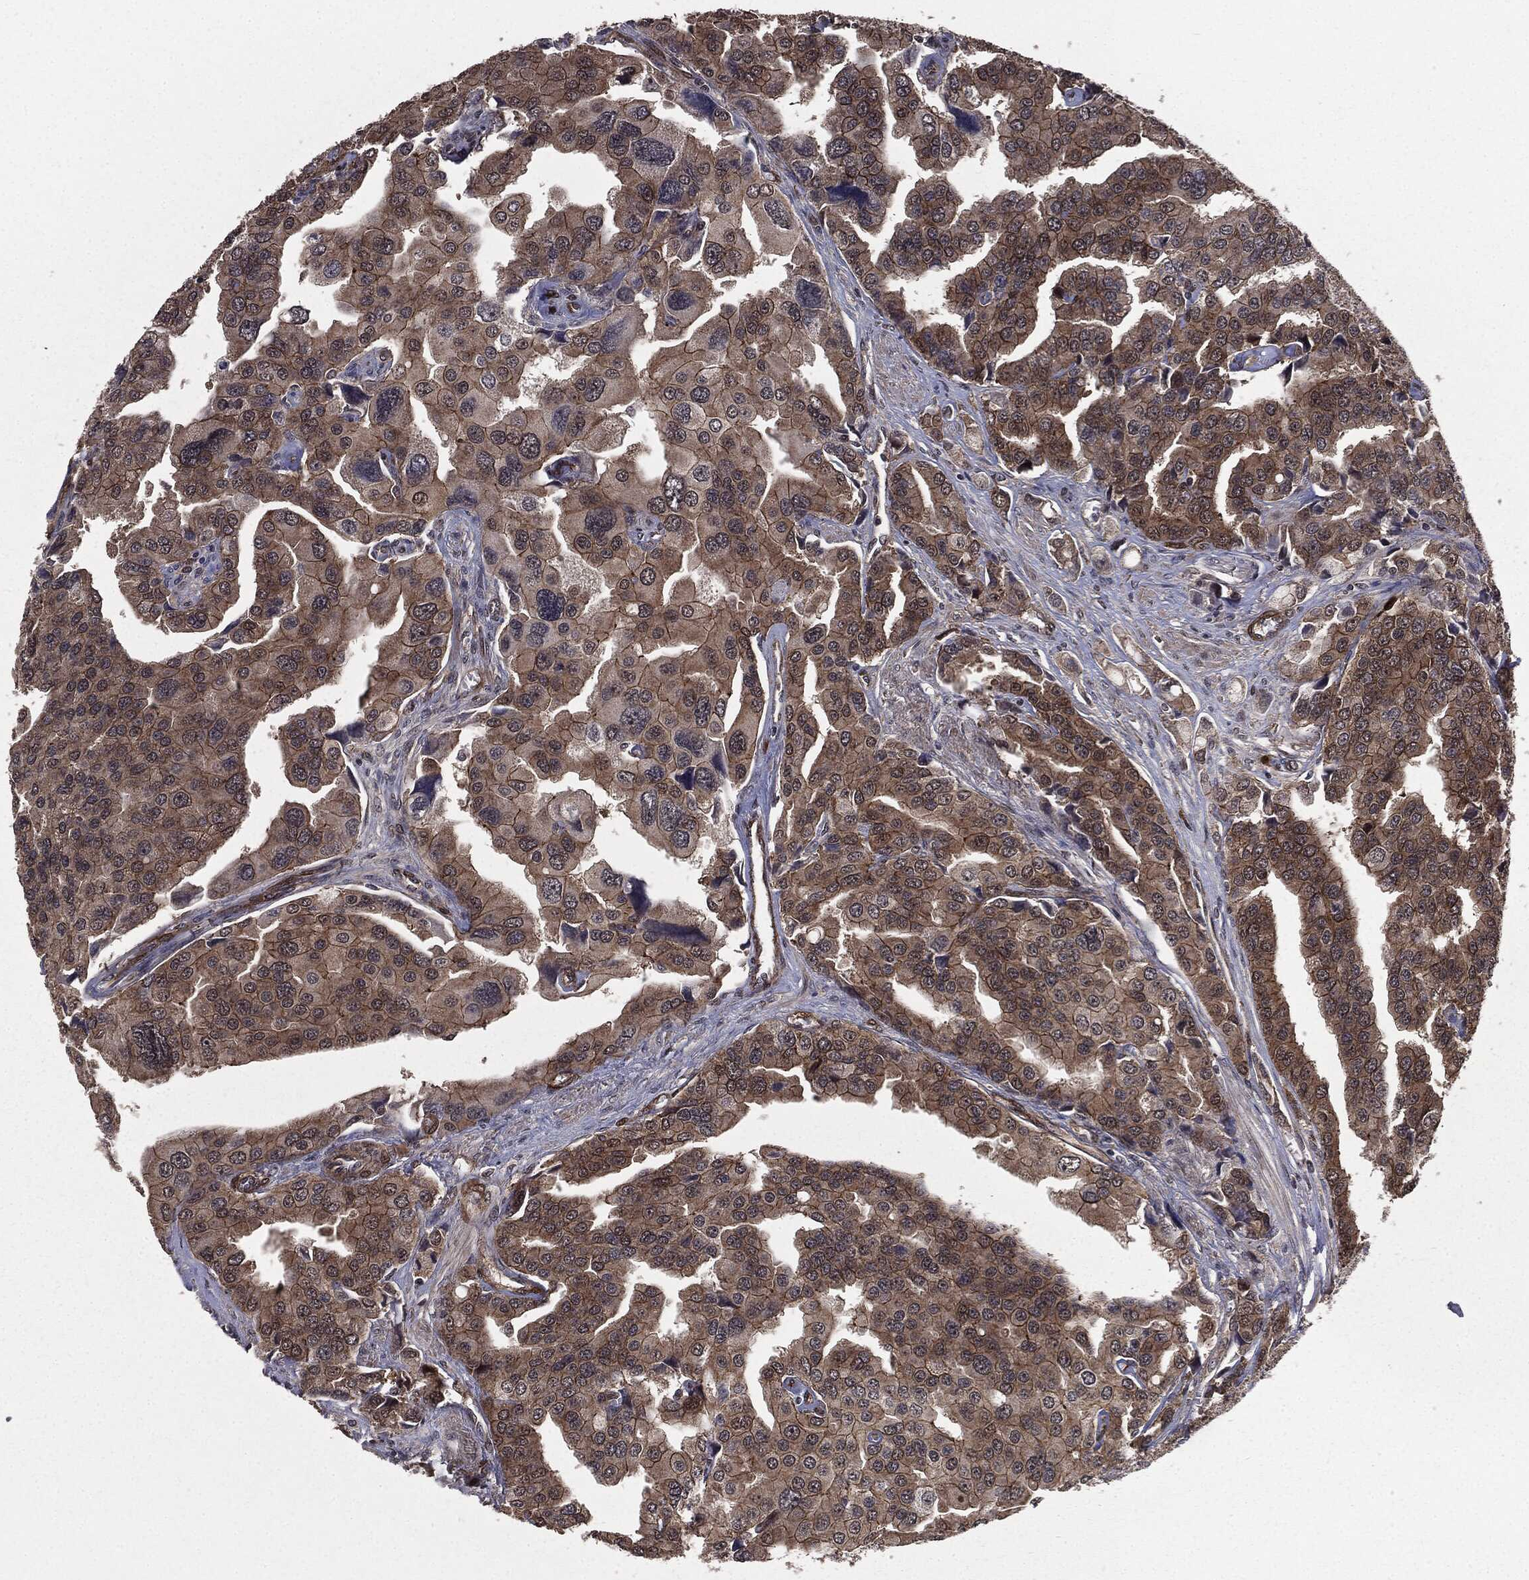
{"staining": {"intensity": "moderate", "quantity": "25%-75%", "location": "cytoplasmic/membranous"}, "tissue": "prostate cancer", "cell_type": "Tumor cells", "image_type": "cancer", "snomed": [{"axis": "morphology", "description": "Adenocarcinoma, NOS"}, {"axis": "topography", "description": "Prostate and seminal vesicle, NOS"}, {"axis": "topography", "description": "Prostate"}], "caption": "Human prostate cancer (adenocarcinoma) stained for a protein (brown) exhibits moderate cytoplasmic/membranous positive staining in approximately 25%-75% of tumor cells.", "gene": "PTPA", "patient": {"sex": "male", "age": 69}}